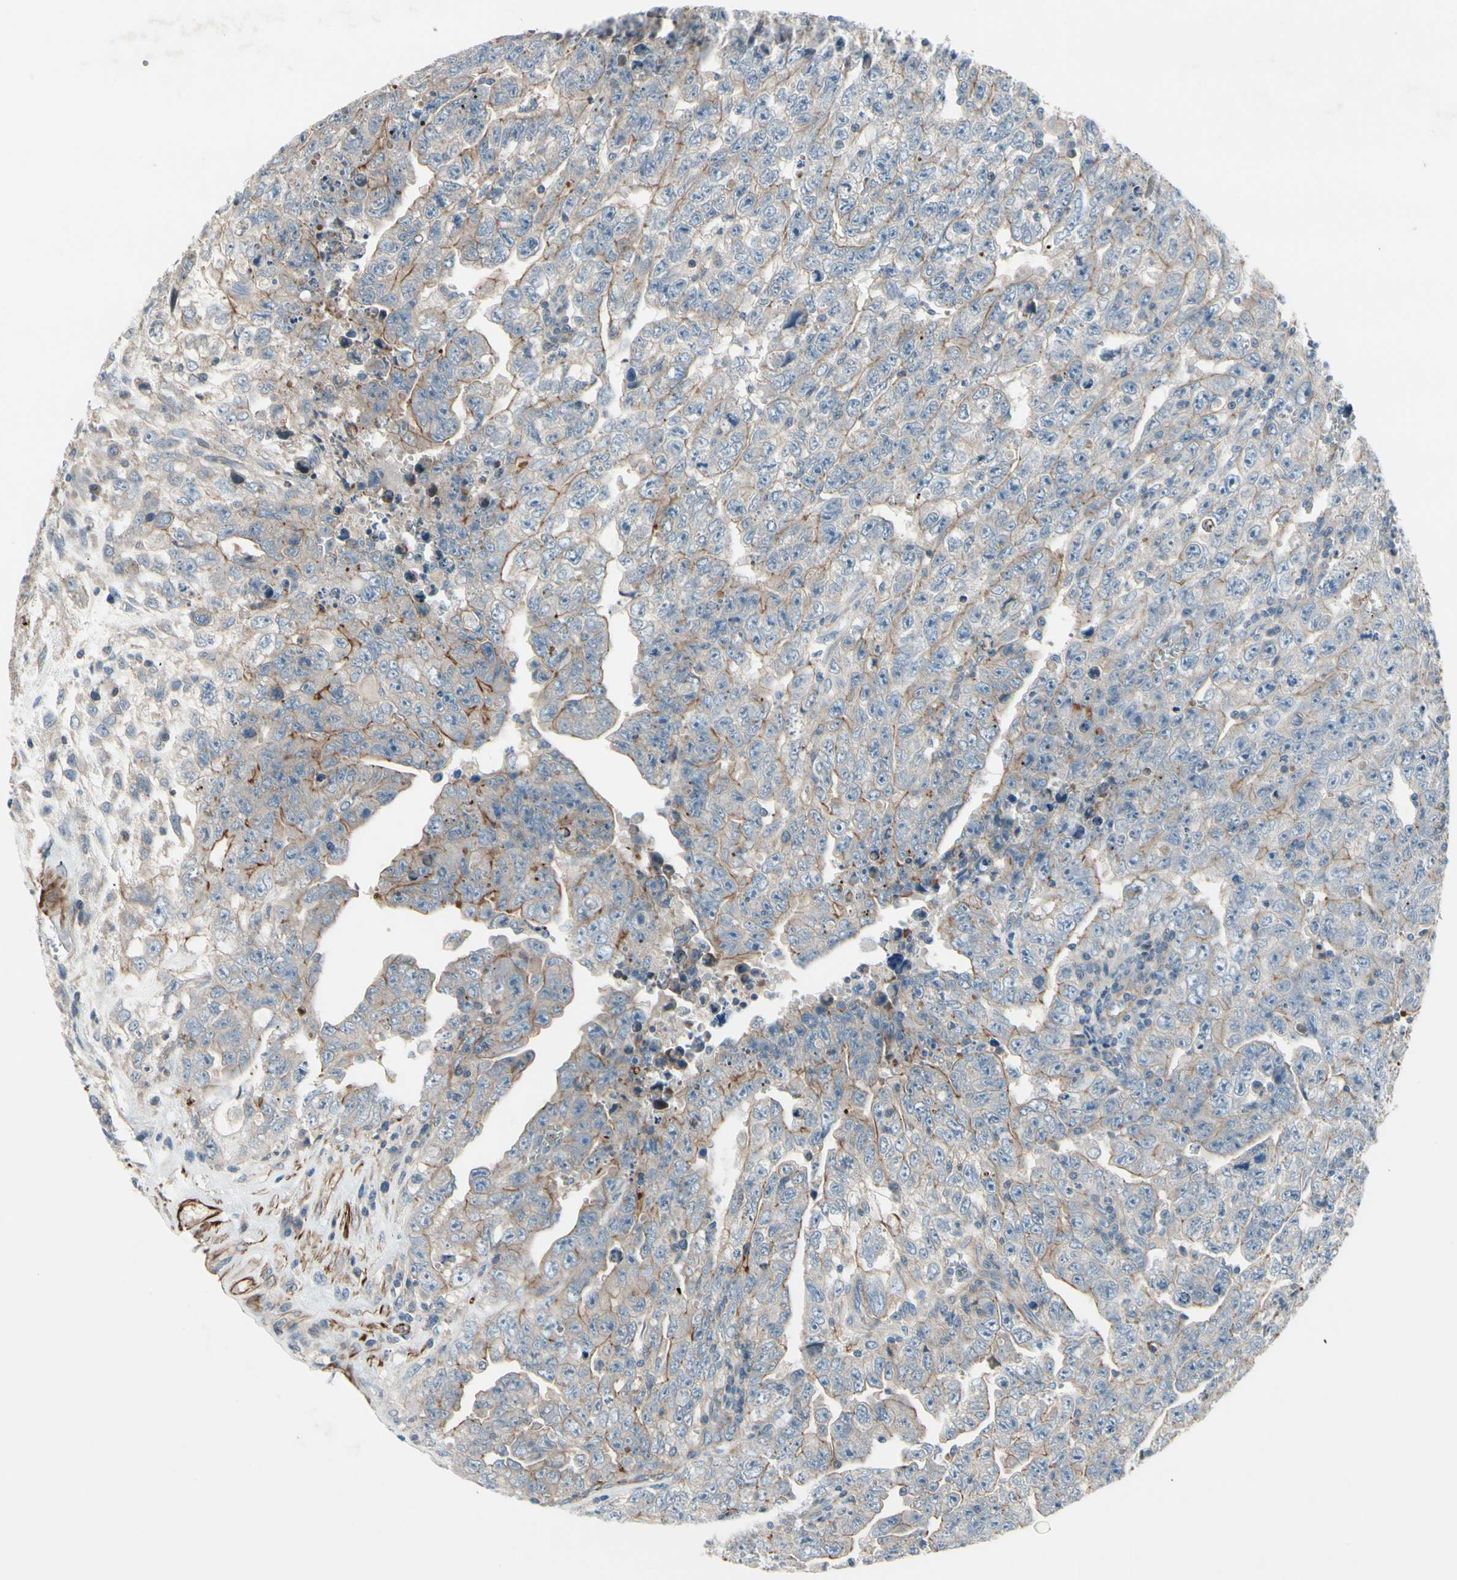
{"staining": {"intensity": "weak", "quantity": "25%-75%", "location": "cytoplasmic/membranous"}, "tissue": "testis cancer", "cell_type": "Tumor cells", "image_type": "cancer", "snomed": [{"axis": "morphology", "description": "Carcinoma, Embryonal, NOS"}, {"axis": "topography", "description": "Testis"}], "caption": "Testis cancer stained with DAB IHC shows low levels of weak cytoplasmic/membranous positivity in approximately 25%-75% of tumor cells. (DAB (3,3'-diaminobenzidine) = brown stain, brightfield microscopy at high magnification).", "gene": "TPM1", "patient": {"sex": "male", "age": 28}}